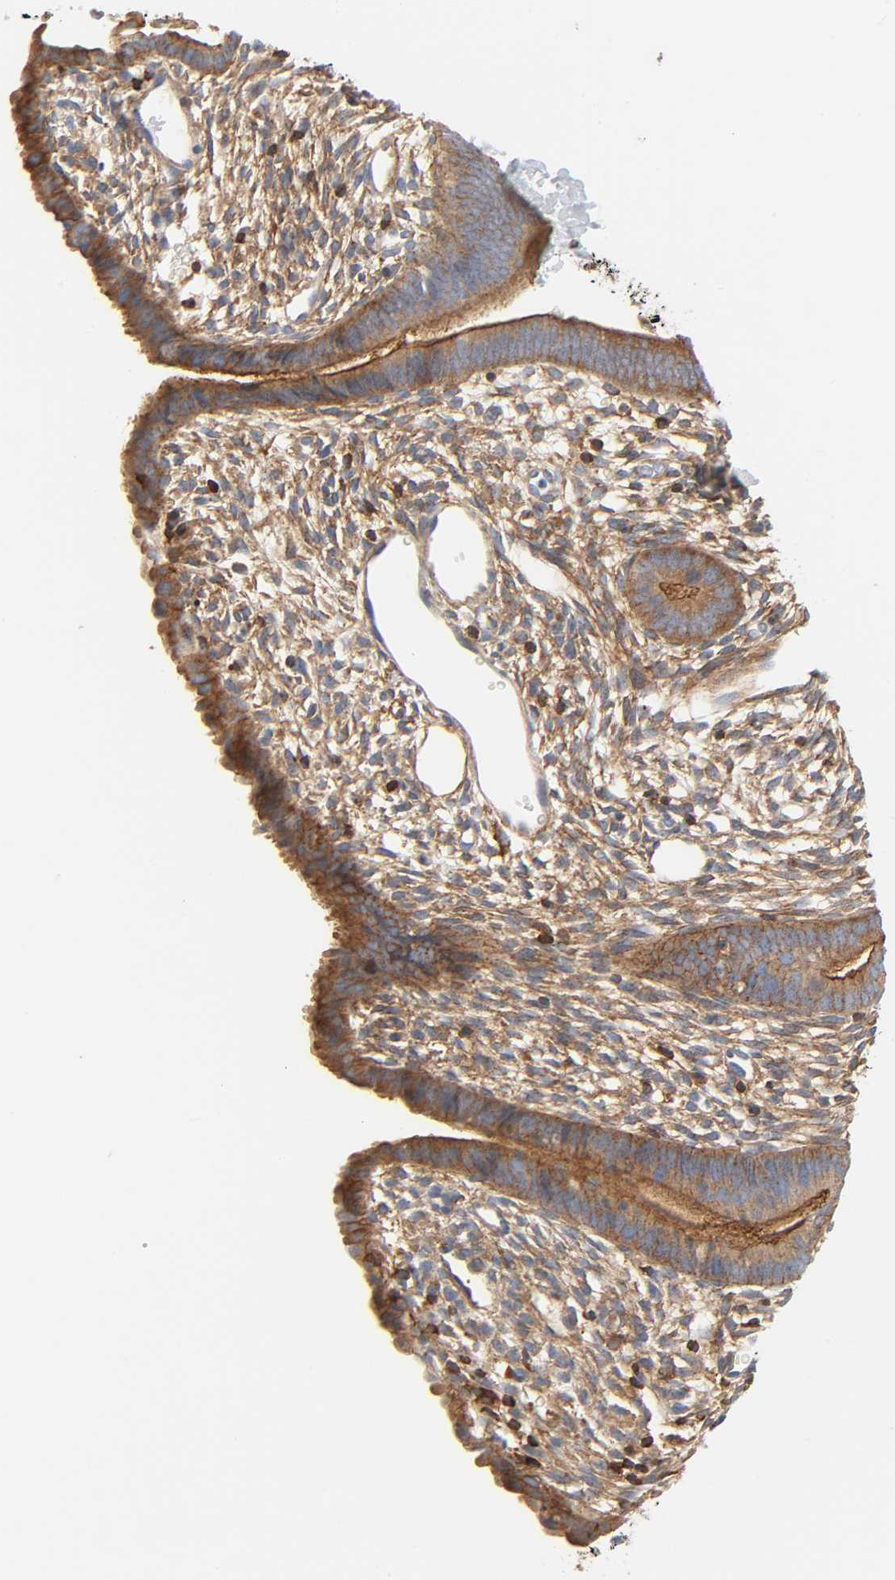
{"staining": {"intensity": "moderate", "quantity": ">75%", "location": "cytoplasmic/membranous"}, "tissue": "endometrium", "cell_type": "Cells in endometrial stroma", "image_type": "normal", "snomed": [{"axis": "morphology", "description": "Normal tissue, NOS"}, {"axis": "topography", "description": "Endometrium"}], "caption": "This photomicrograph displays immunohistochemistry staining of unremarkable endometrium, with medium moderate cytoplasmic/membranous positivity in about >75% of cells in endometrial stroma.", "gene": "BIN1", "patient": {"sex": "female", "age": 57}}